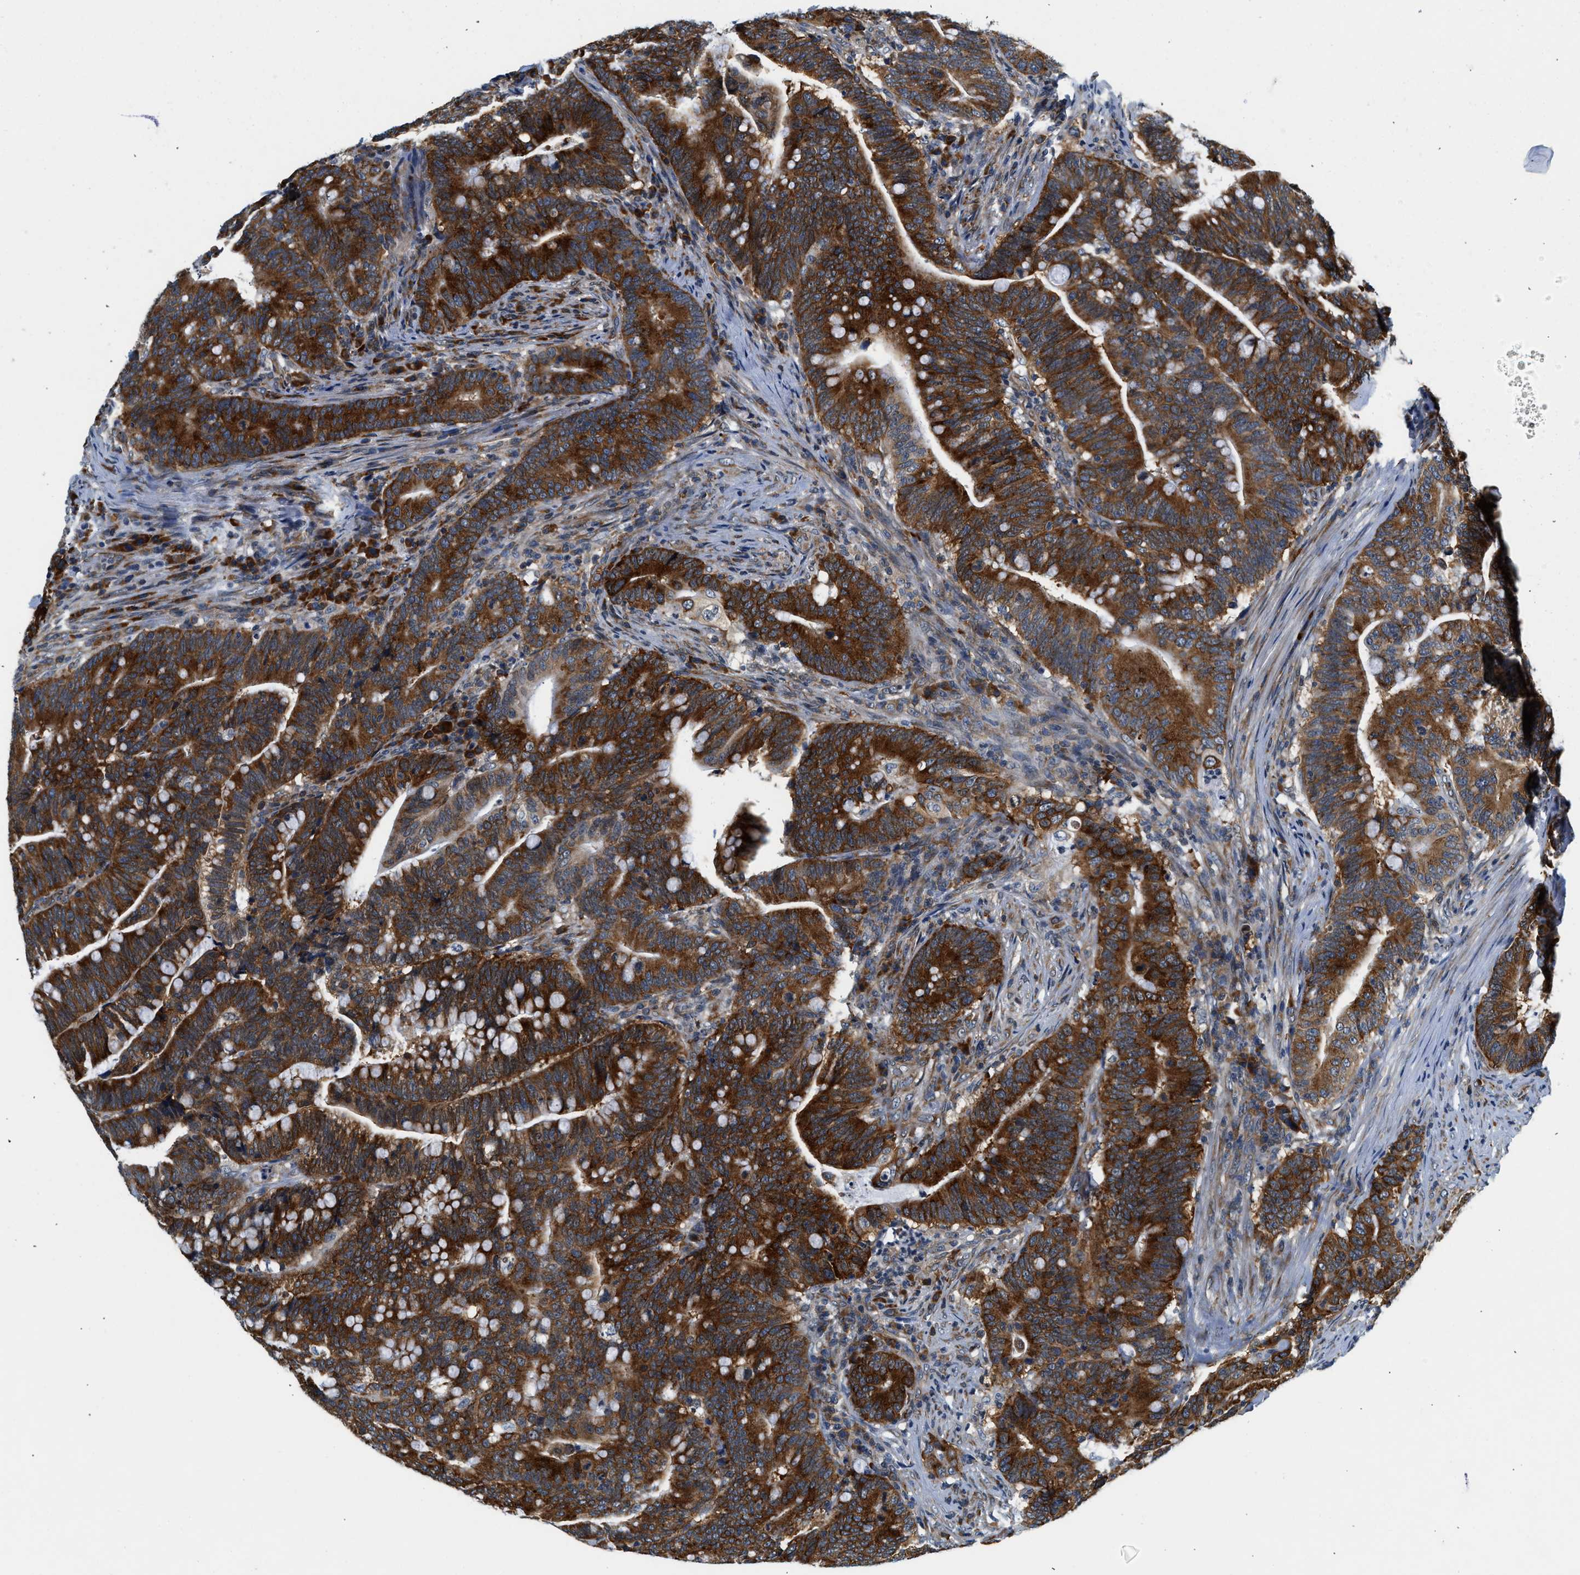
{"staining": {"intensity": "strong", "quantity": ">75%", "location": "cytoplasmic/membranous"}, "tissue": "colorectal cancer", "cell_type": "Tumor cells", "image_type": "cancer", "snomed": [{"axis": "morphology", "description": "Normal tissue, NOS"}, {"axis": "morphology", "description": "Adenocarcinoma, NOS"}, {"axis": "topography", "description": "Colon"}], "caption": "Approximately >75% of tumor cells in human colorectal adenocarcinoma show strong cytoplasmic/membranous protein expression as visualized by brown immunohistochemical staining.", "gene": "PA2G4", "patient": {"sex": "female", "age": 66}}